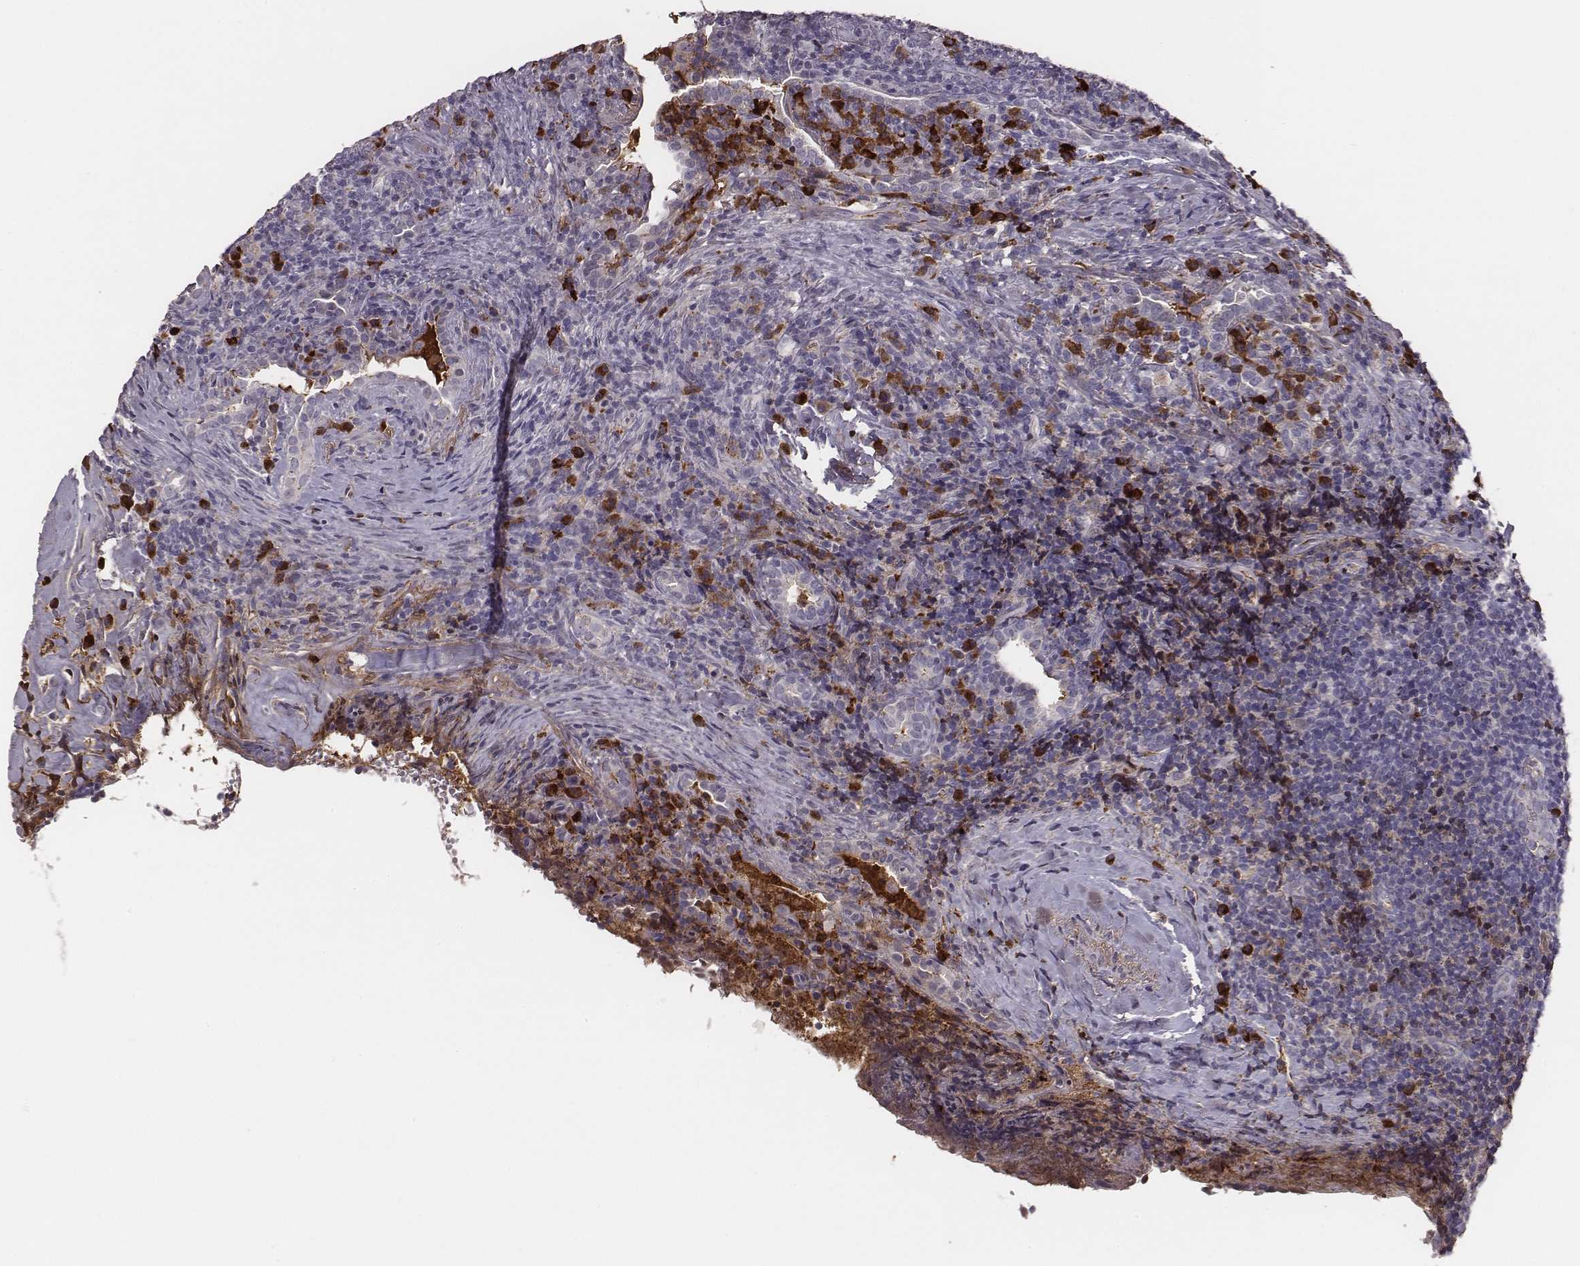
{"staining": {"intensity": "negative", "quantity": "none", "location": "none"}, "tissue": "lymphoma", "cell_type": "Tumor cells", "image_type": "cancer", "snomed": [{"axis": "morphology", "description": "Hodgkin's disease, NOS"}, {"axis": "topography", "description": "Lung"}], "caption": "Immunohistochemistry (IHC) histopathology image of neoplastic tissue: lymphoma stained with DAB shows no significant protein positivity in tumor cells. Brightfield microscopy of immunohistochemistry stained with DAB (brown) and hematoxylin (blue), captured at high magnification.", "gene": "SLC22A6", "patient": {"sex": "male", "age": 17}}